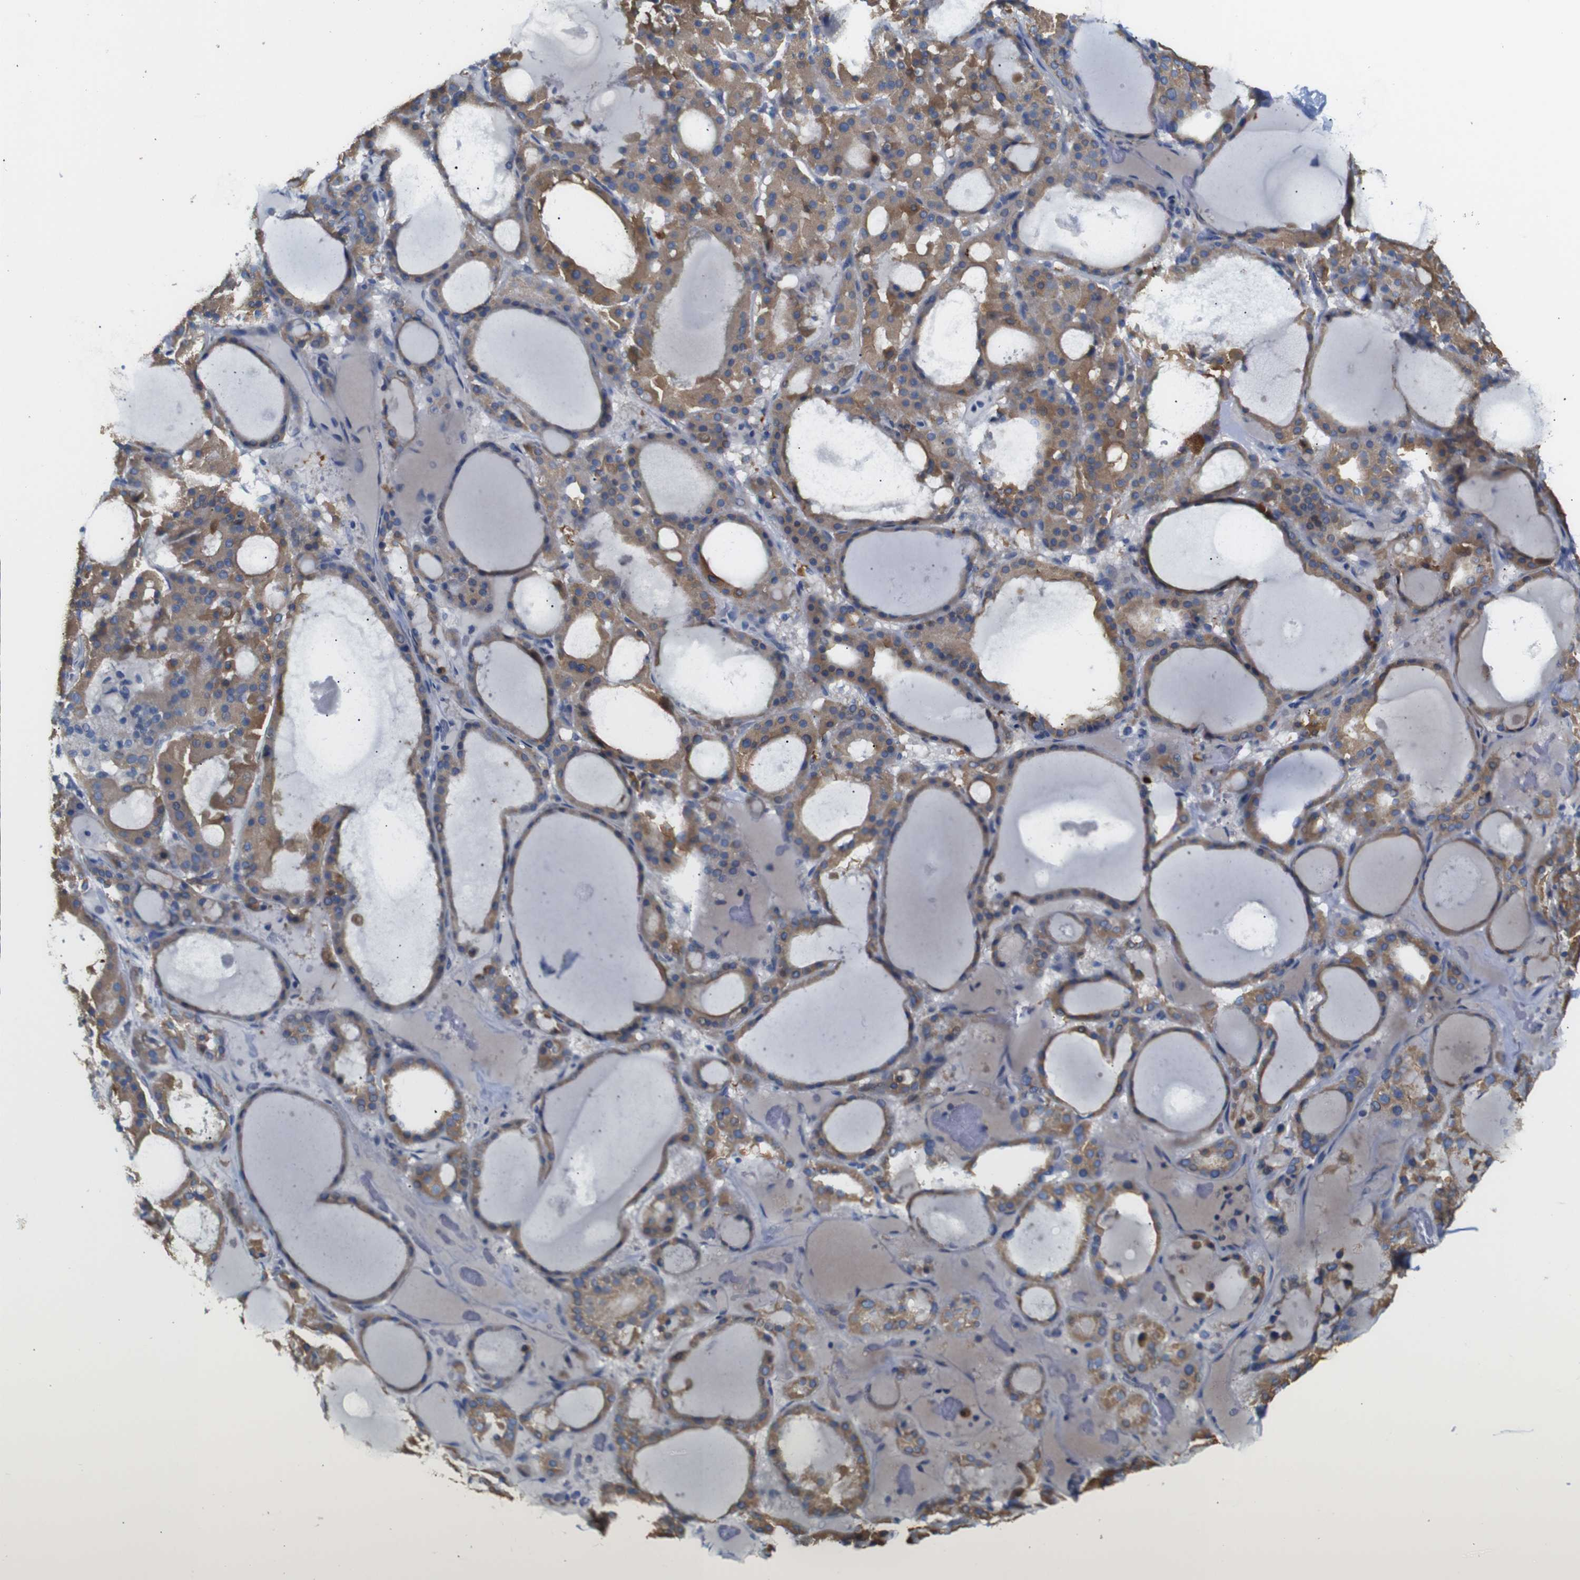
{"staining": {"intensity": "moderate", "quantity": ">75%", "location": "cytoplasmic/membranous"}, "tissue": "thyroid gland", "cell_type": "Glandular cells", "image_type": "normal", "snomed": [{"axis": "morphology", "description": "Normal tissue, NOS"}, {"axis": "morphology", "description": "Carcinoma, NOS"}, {"axis": "topography", "description": "Thyroid gland"}], "caption": "Glandular cells demonstrate medium levels of moderate cytoplasmic/membranous staining in about >75% of cells in normal thyroid gland. (IHC, brightfield microscopy, high magnification).", "gene": "ALOX15", "patient": {"sex": "female", "age": 86}}